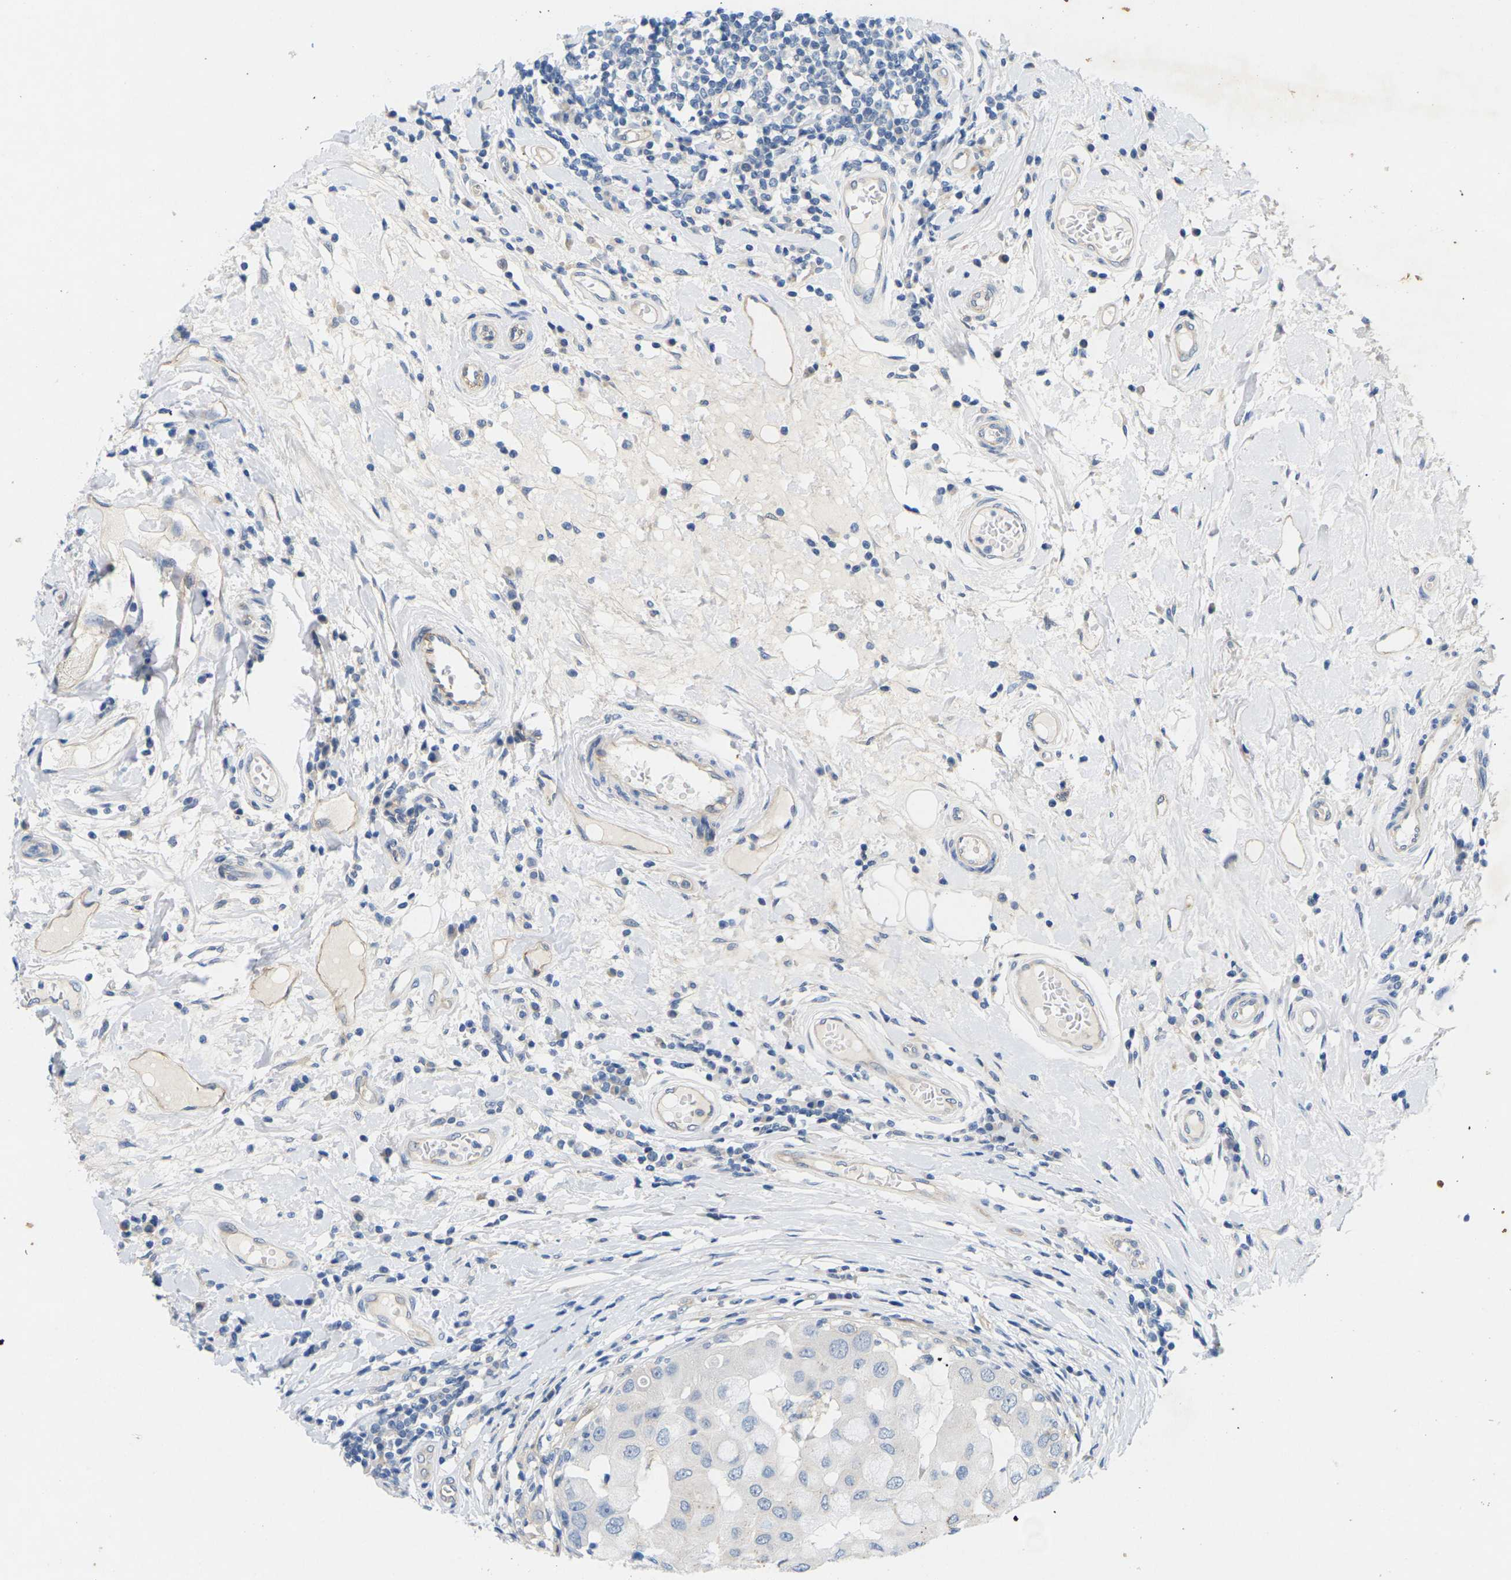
{"staining": {"intensity": "negative", "quantity": "none", "location": "none"}, "tissue": "breast cancer", "cell_type": "Tumor cells", "image_type": "cancer", "snomed": [{"axis": "morphology", "description": "Duct carcinoma"}, {"axis": "topography", "description": "Breast"}], "caption": "Immunohistochemistry (IHC) of breast cancer reveals no expression in tumor cells.", "gene": "ITGA5", "patient": {"sex": "female", "age": 27}}